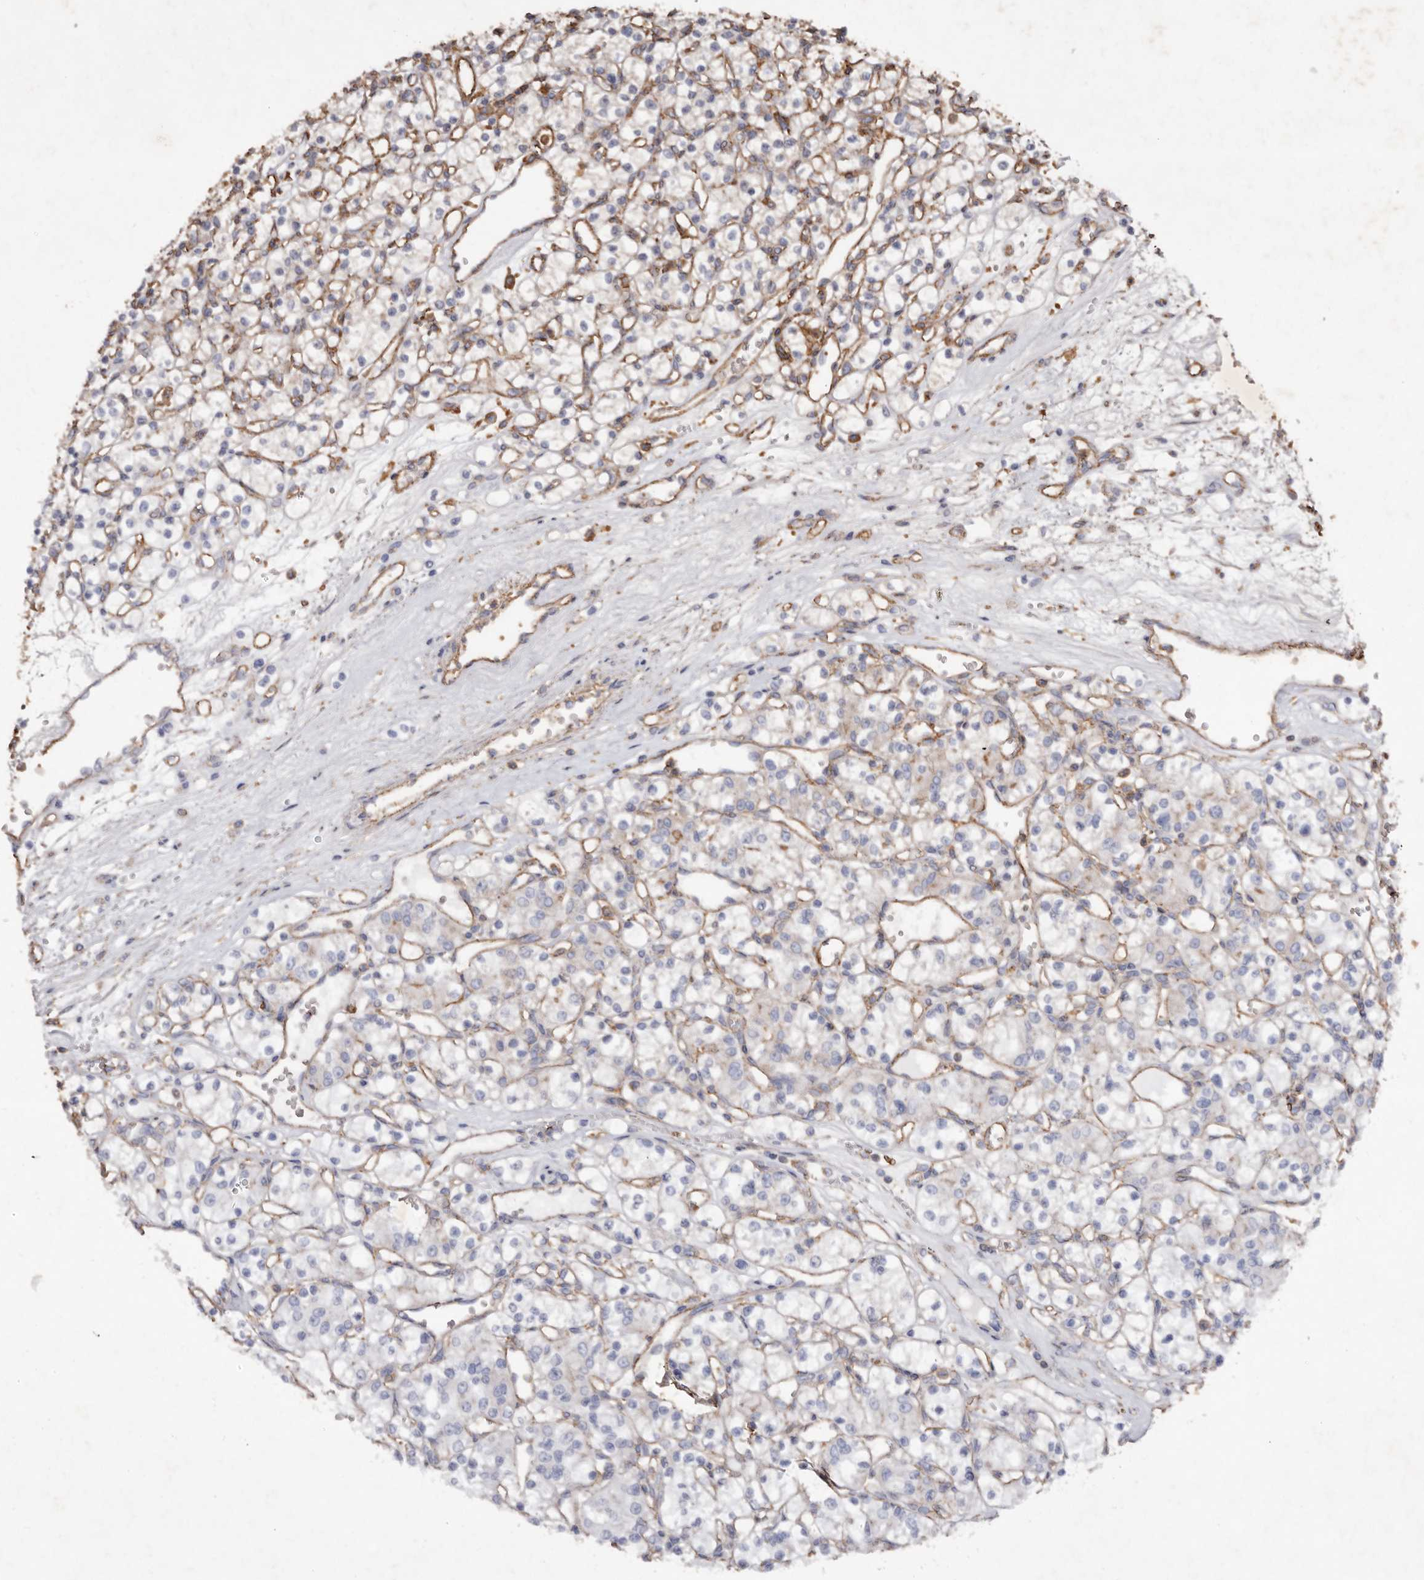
{"staining": {"intensity": "moderate", "quantity": "25%-75%", "location": "cytoplasmic/membranous"}, "tissue": "renal cancer", "cell_type": "Tumor cells", "image_type": "cancer", "snomed": [{"axis": "morphology", "description": "Adenocarcinoma, NOS"}, {"axis": "topography", "description": "Kidney"}], "caption": "Protein expression analysis of renal cancer displays moderate cytoplasmic/membranous positivity in approximately 25%-75% of tumor cells.", "gene": "COQ8B", "patient": {"sex": "female", "age": 59}}